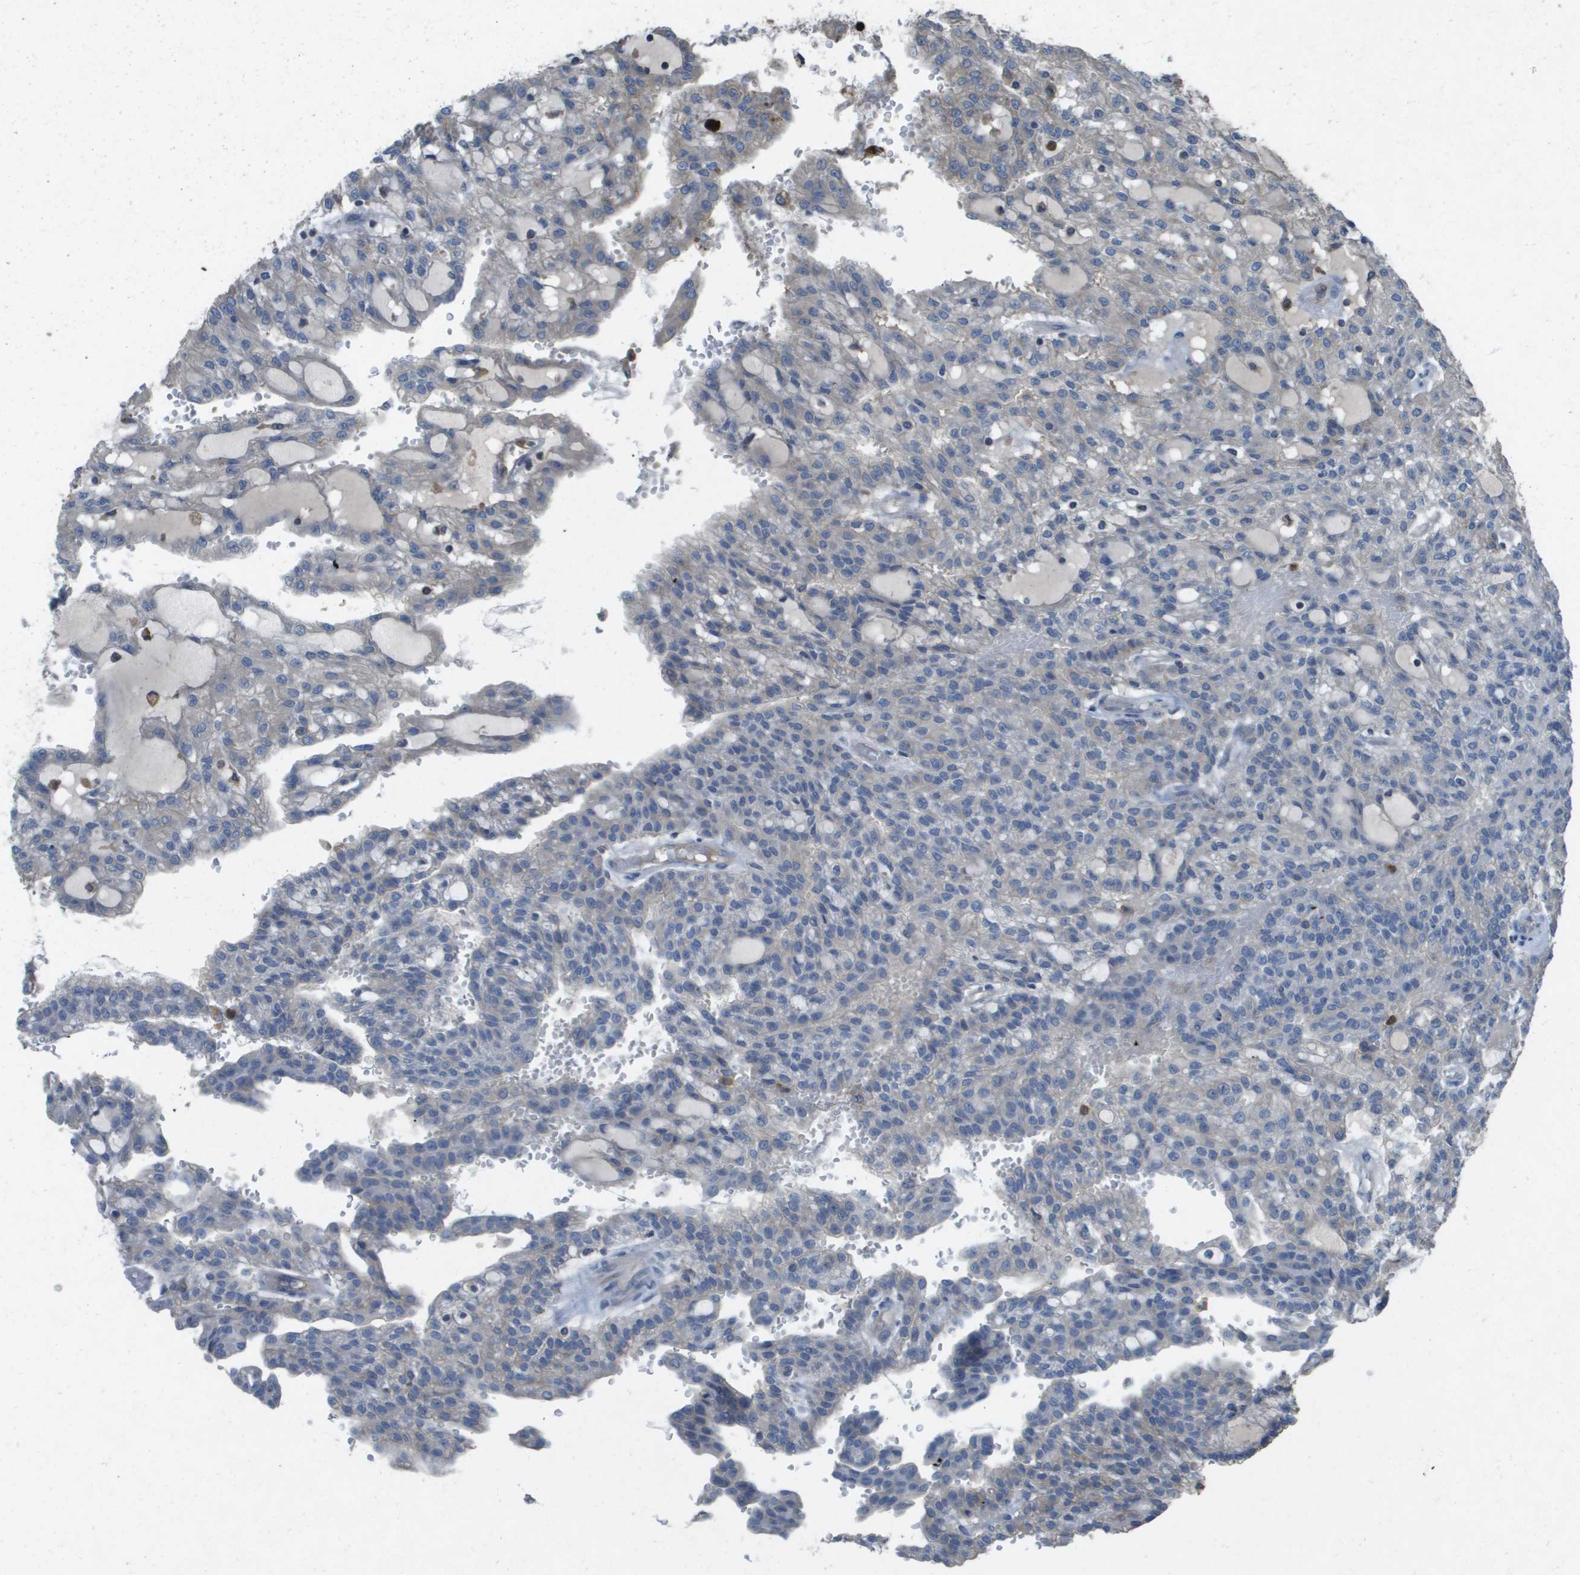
{"staining": {"intensity": "negative", "quantity": "none", "location": "none"}, "tissue": "renal cancer", "cell_type": "Tumor cells", "image_type": "cancer", "snomed": [{"axis": "morphology", "description": "Adenocarcinoma, NOS"}, {"axis": "topography", "description": "Kidney"}], "caption": "High magnification brightfield microscopy of adenocarcinoma (renal) stained with DAB (brown) and counterstained with hematoxylin (blue): tumor cells show no significant staining.", "gene": "CLCA4", "patient": {"sex": "male", "age": 63}}